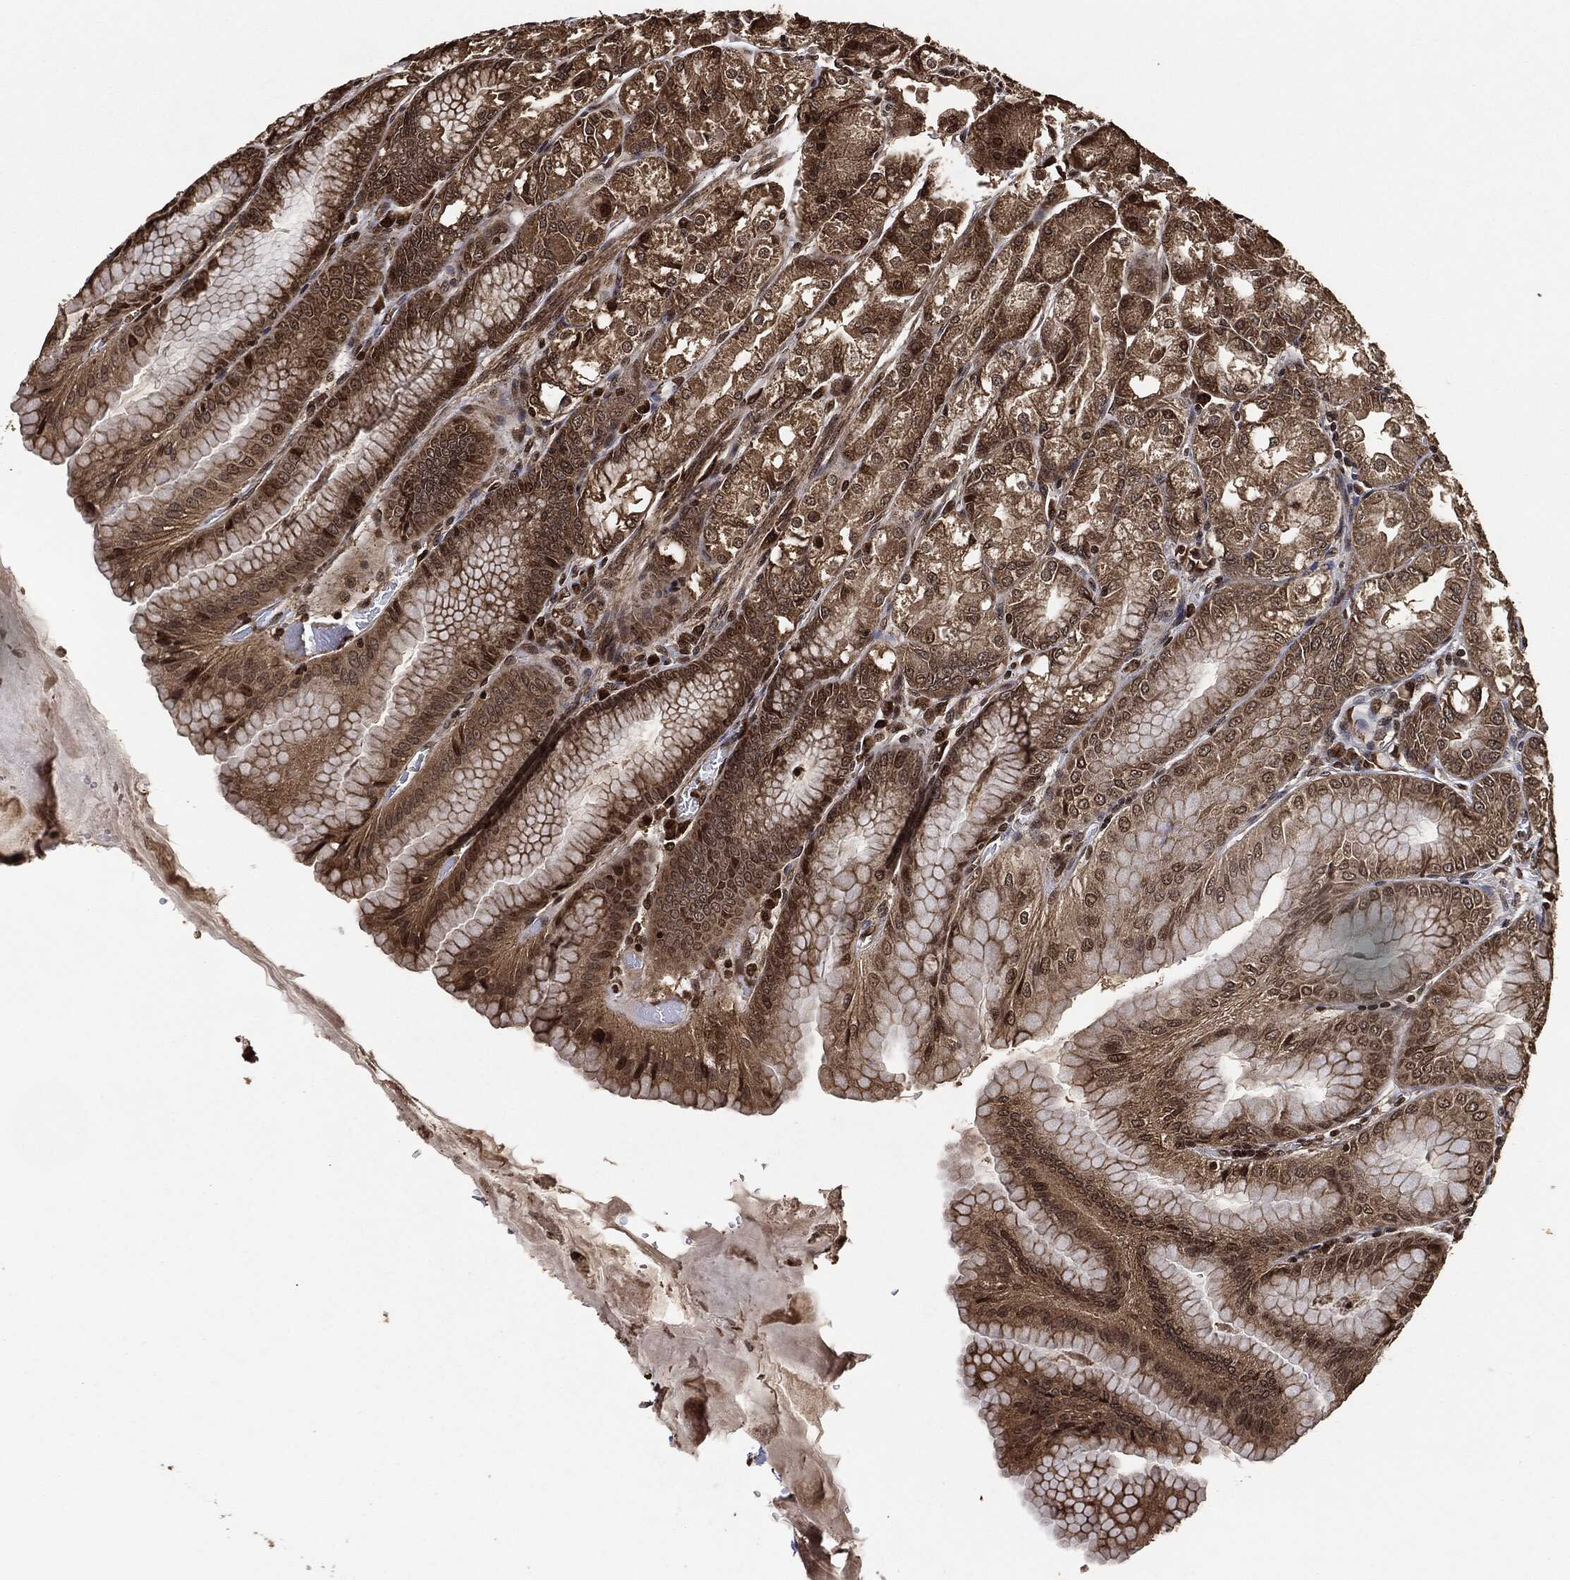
{"staining": {"intensity": "moderate", "quantity": "25%-75%", "location": "cytoplasmic/membranous,nuclear"}, "tissue": "stomach", "cell_type": "Glandular cells", "image_type": "normal", "snomed": [{"axis": "morphology", "description": "Normal tissue, NOS"}, {"axis": "topography", "description": "Stomach"}], "caption": "Immunohistochemical staining of benign human stomach demonstrates medium levels of moderate cytoplasmic/membranous,nuclear expression in approximately 25%-75% of glandular cells. (DAB IHC, brown staining for protein, blue staining for nuclei).", "gene": "PDK1", "patient": {"sex": "male", "age": 71}}